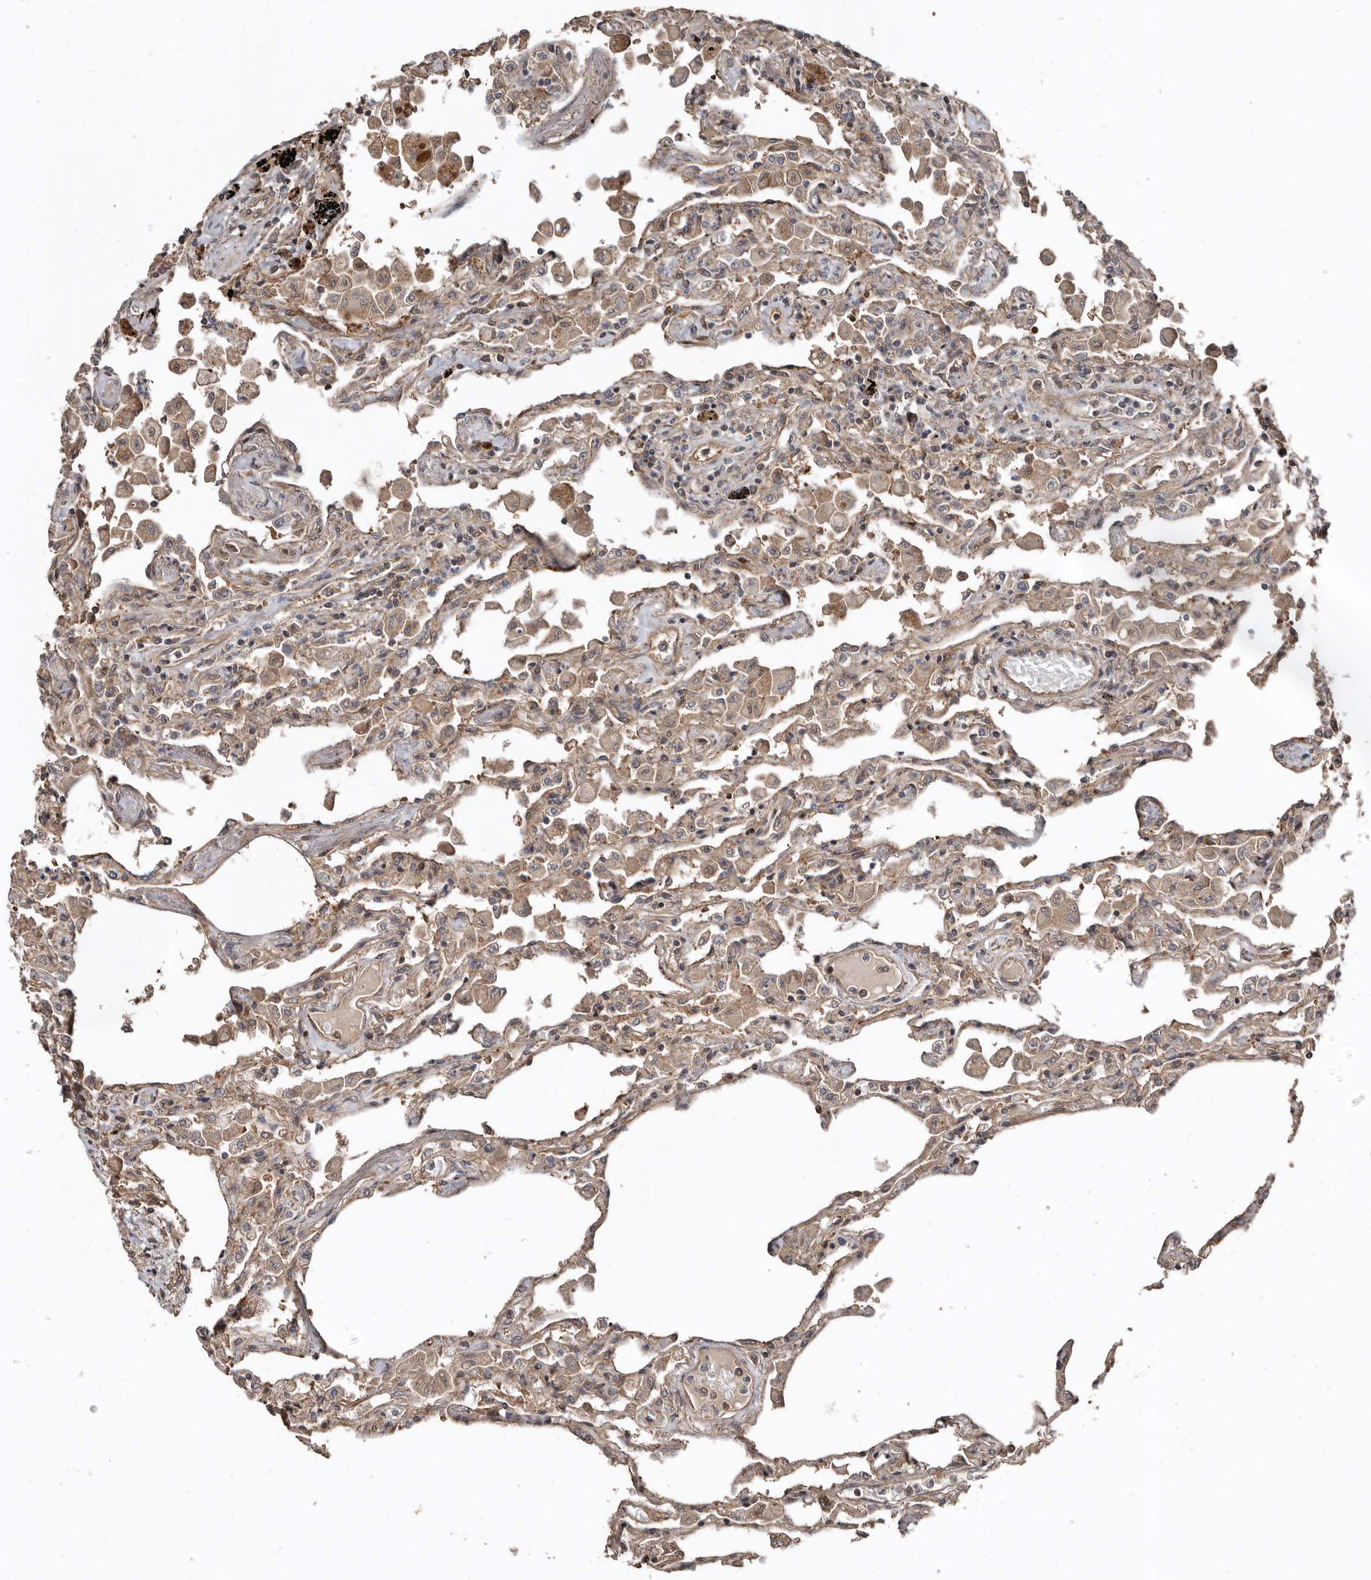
{"staining": {"intensity": "moderate", "quantity": "25%-75%", "location": "cytoplasmic/membranous"}, "tissue": "lung", "cell_type": "Alveolar cells", "image_type": "normal", "snomed": [{"axis": "morphology", "description": "Normal tissue, NOS"}, {"axis": "topography", "description": "Bronchus"}, {"axis": "topography", "description": "Lung"}], "caption": "Normal lung exhibits moderate cytoplasmic/membranous staining in about 25%-75% of alveolar cells, visualized by immunohistochemistry.", "gene": "EXOC3L1", "patient": {"sex": "female", "age": 49}}